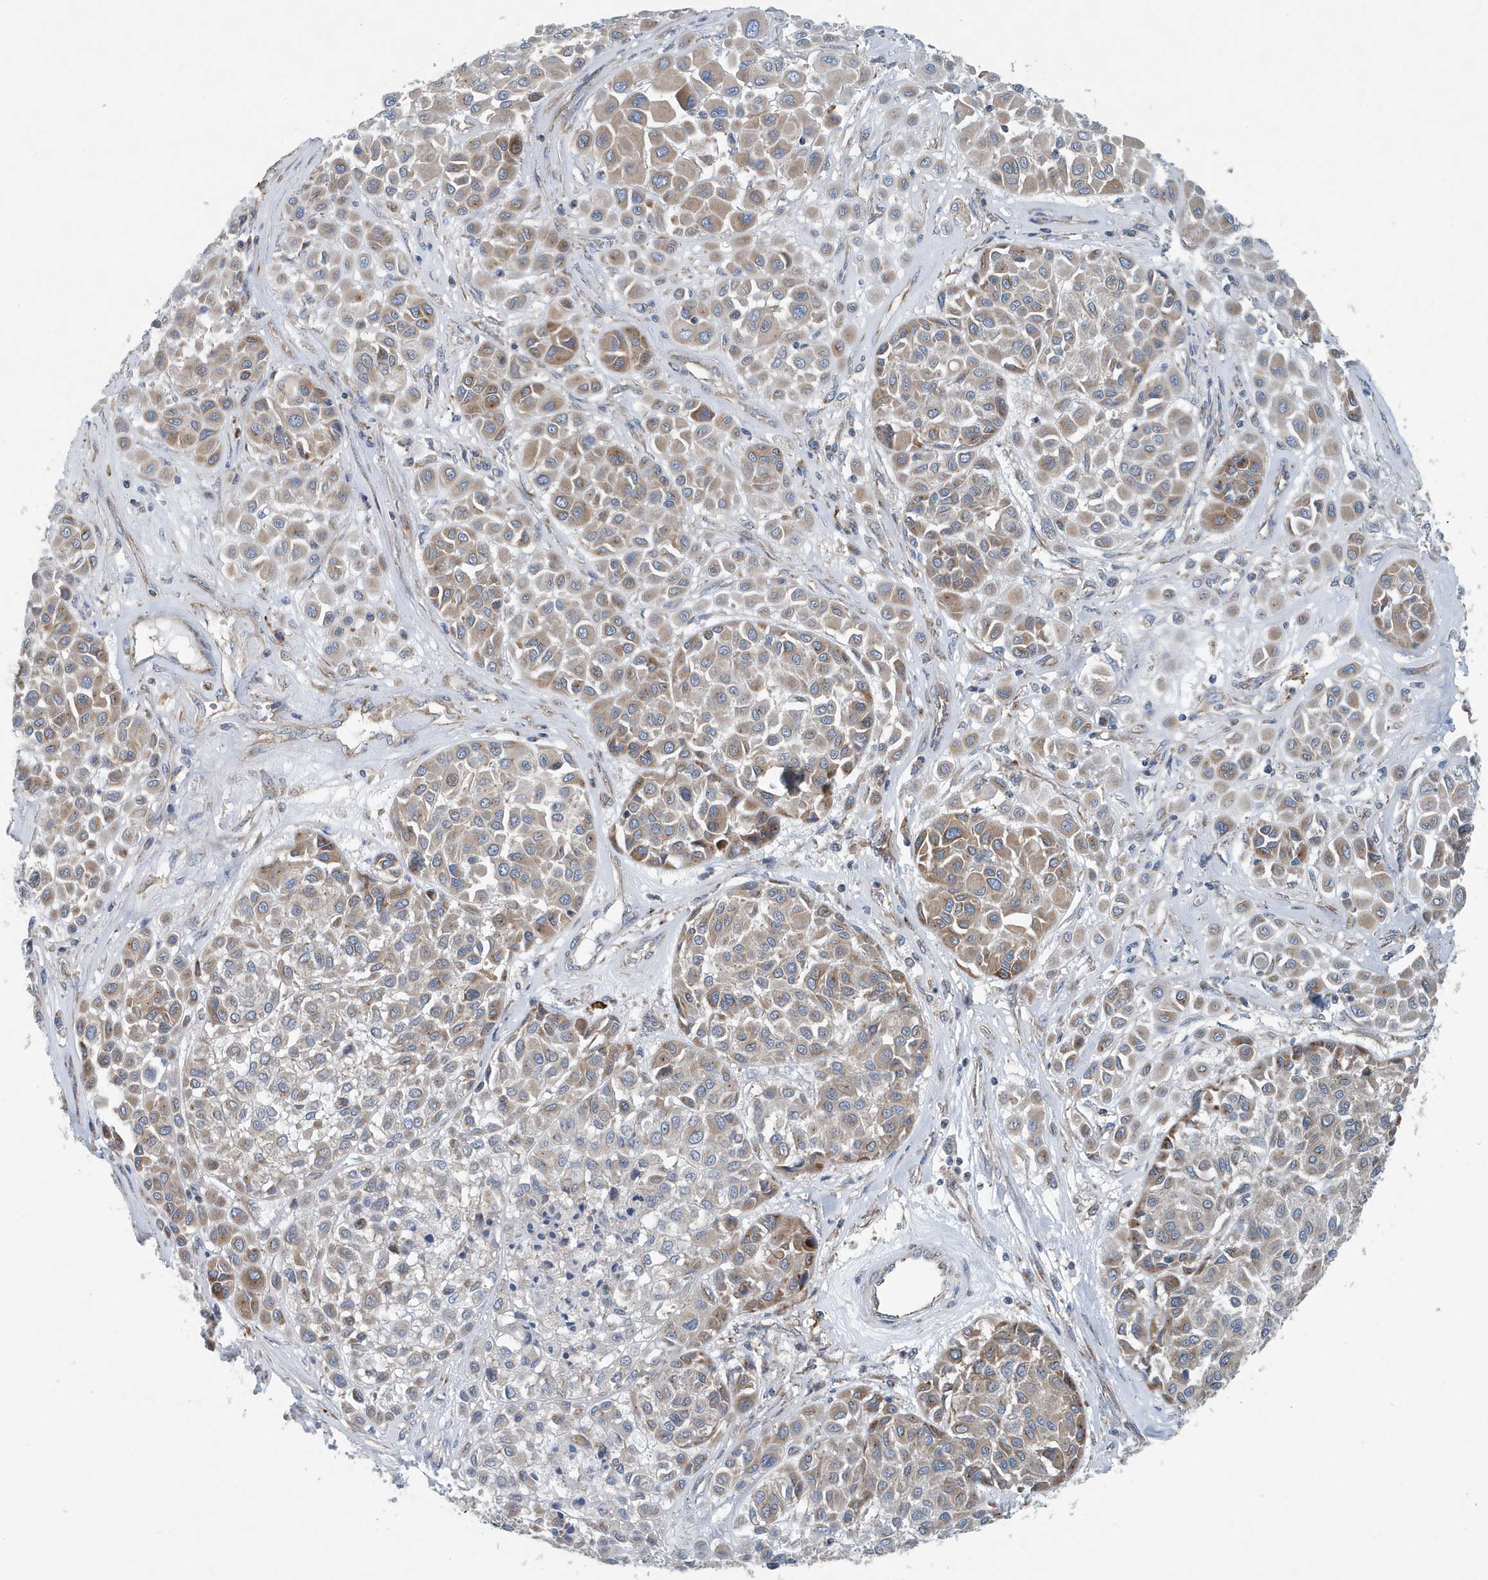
{"staining": {"intensity": "weak", "quantity": "25%-75%", "location": "cytoplasmic/membranous"}, "tissue": "melanoma", "cell_type": "Tumor cells", "image_type": "cancer", "snomed": [{"axis": "morphology", "description": "Malignant melanoma, Metastatic site"}, {"axis": "topography", "description": "Soft tissue"}], "caption": "The micrograph demonstrates staining of malignant melanoma (metastatic site), revealing weak cytoplasmic/membranous protein positivity (brown color) within tumor cells.", "gene": "PPM1M", "patient": {"sex": "male", "age": 41}}